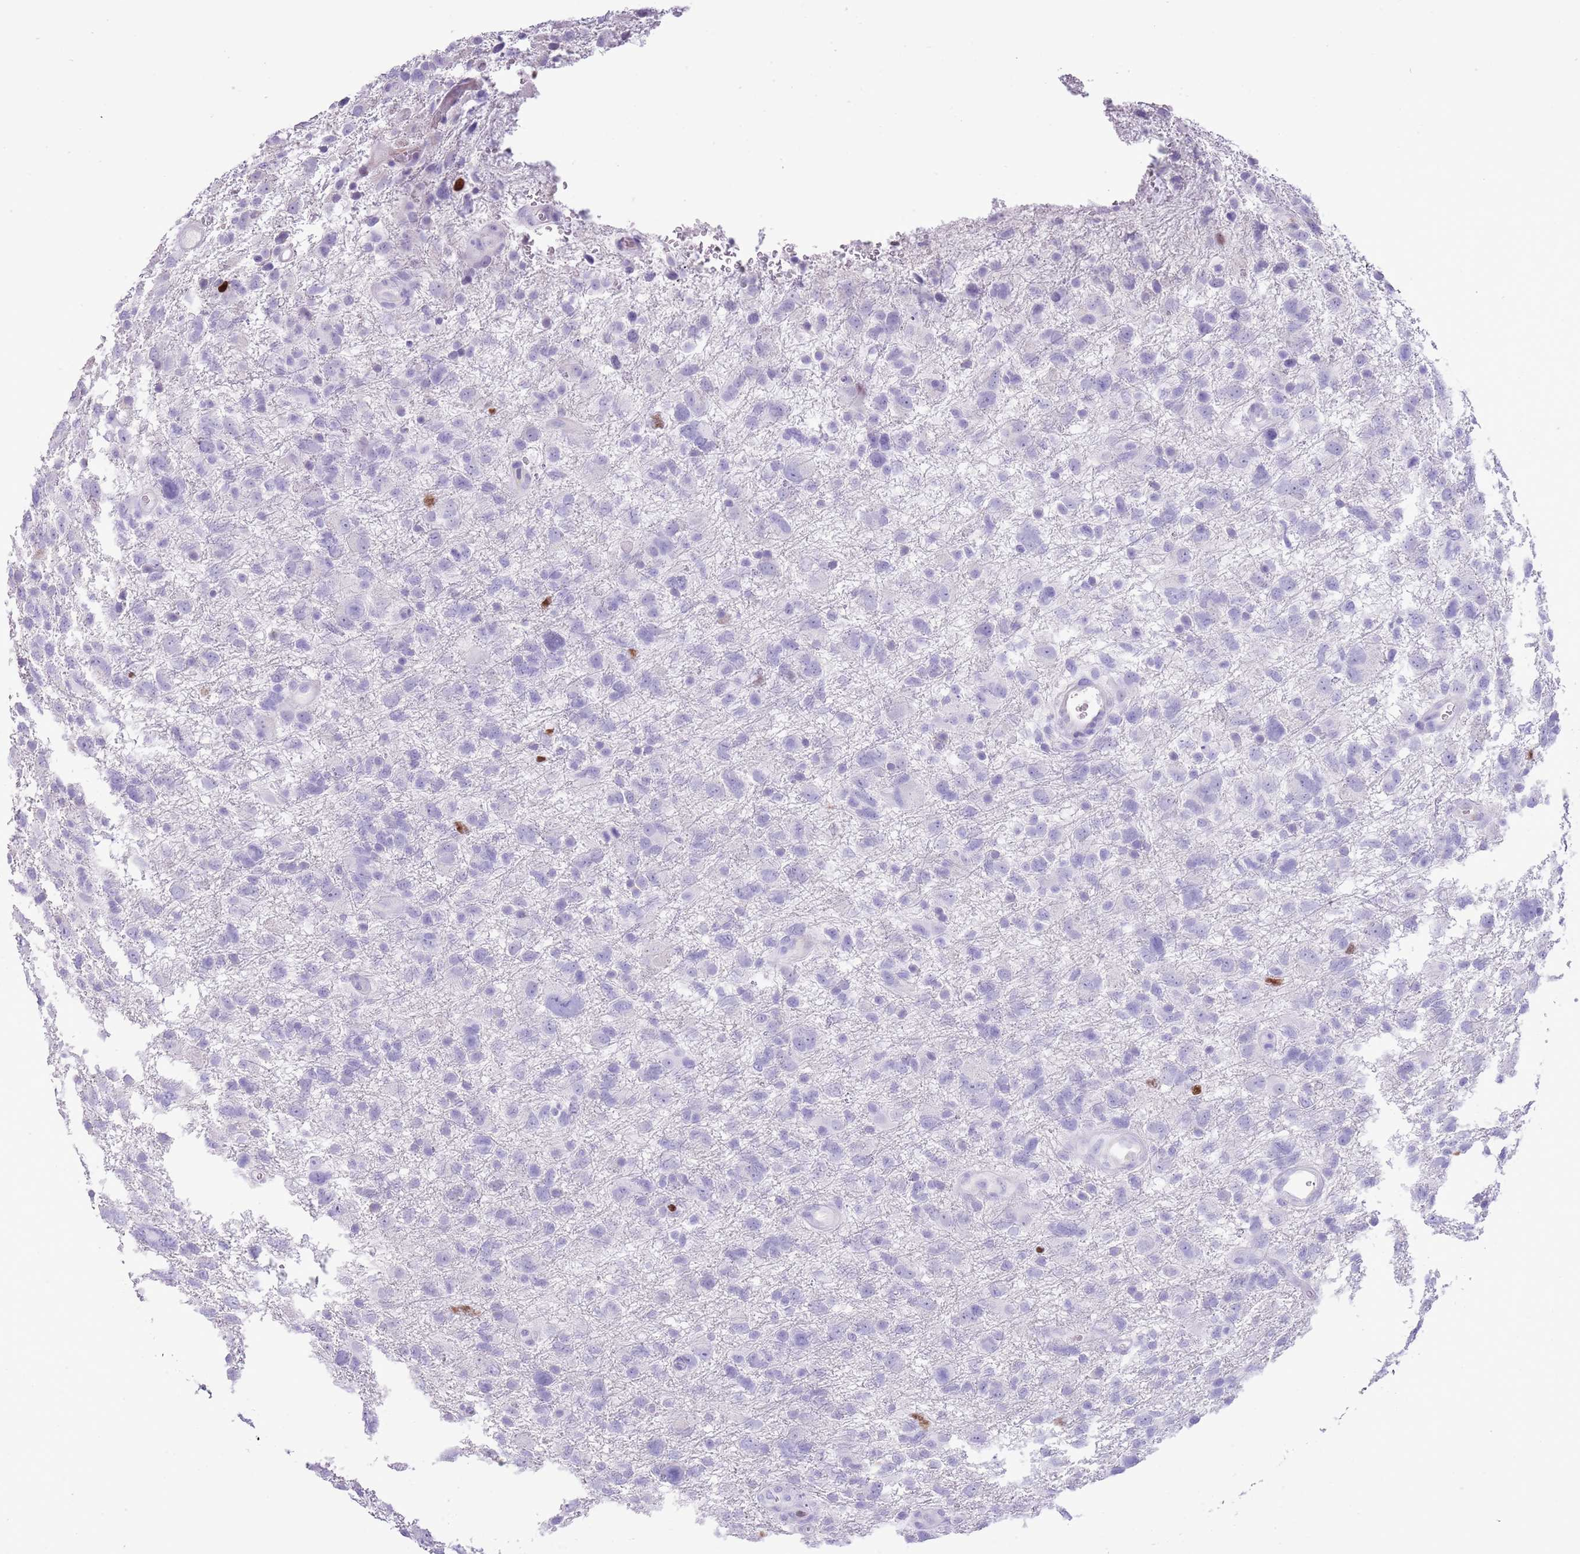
{"staining": {"intensity": "negative", "quantity": "none", "location": "none"}, "tissue": "glioma", "cell_type": "Tumor cells", "image_type": "cancer", "snomed": [{"axis": "morphology", "description": "Glioma, malignant, High grade"}, {"axis": "topography", "description": "Brain"}], "caption": "DAB (3,3'-diaminobenzidine) immunohistochemical staining of human malignant glioma (high-grade) demonstrates no significant staining in tumor cells. (Immunohistochemistry, brightfield microscopy, high magnification).", "gene": "BCL11B", "patient": {"sex": "male", "age": 61}}